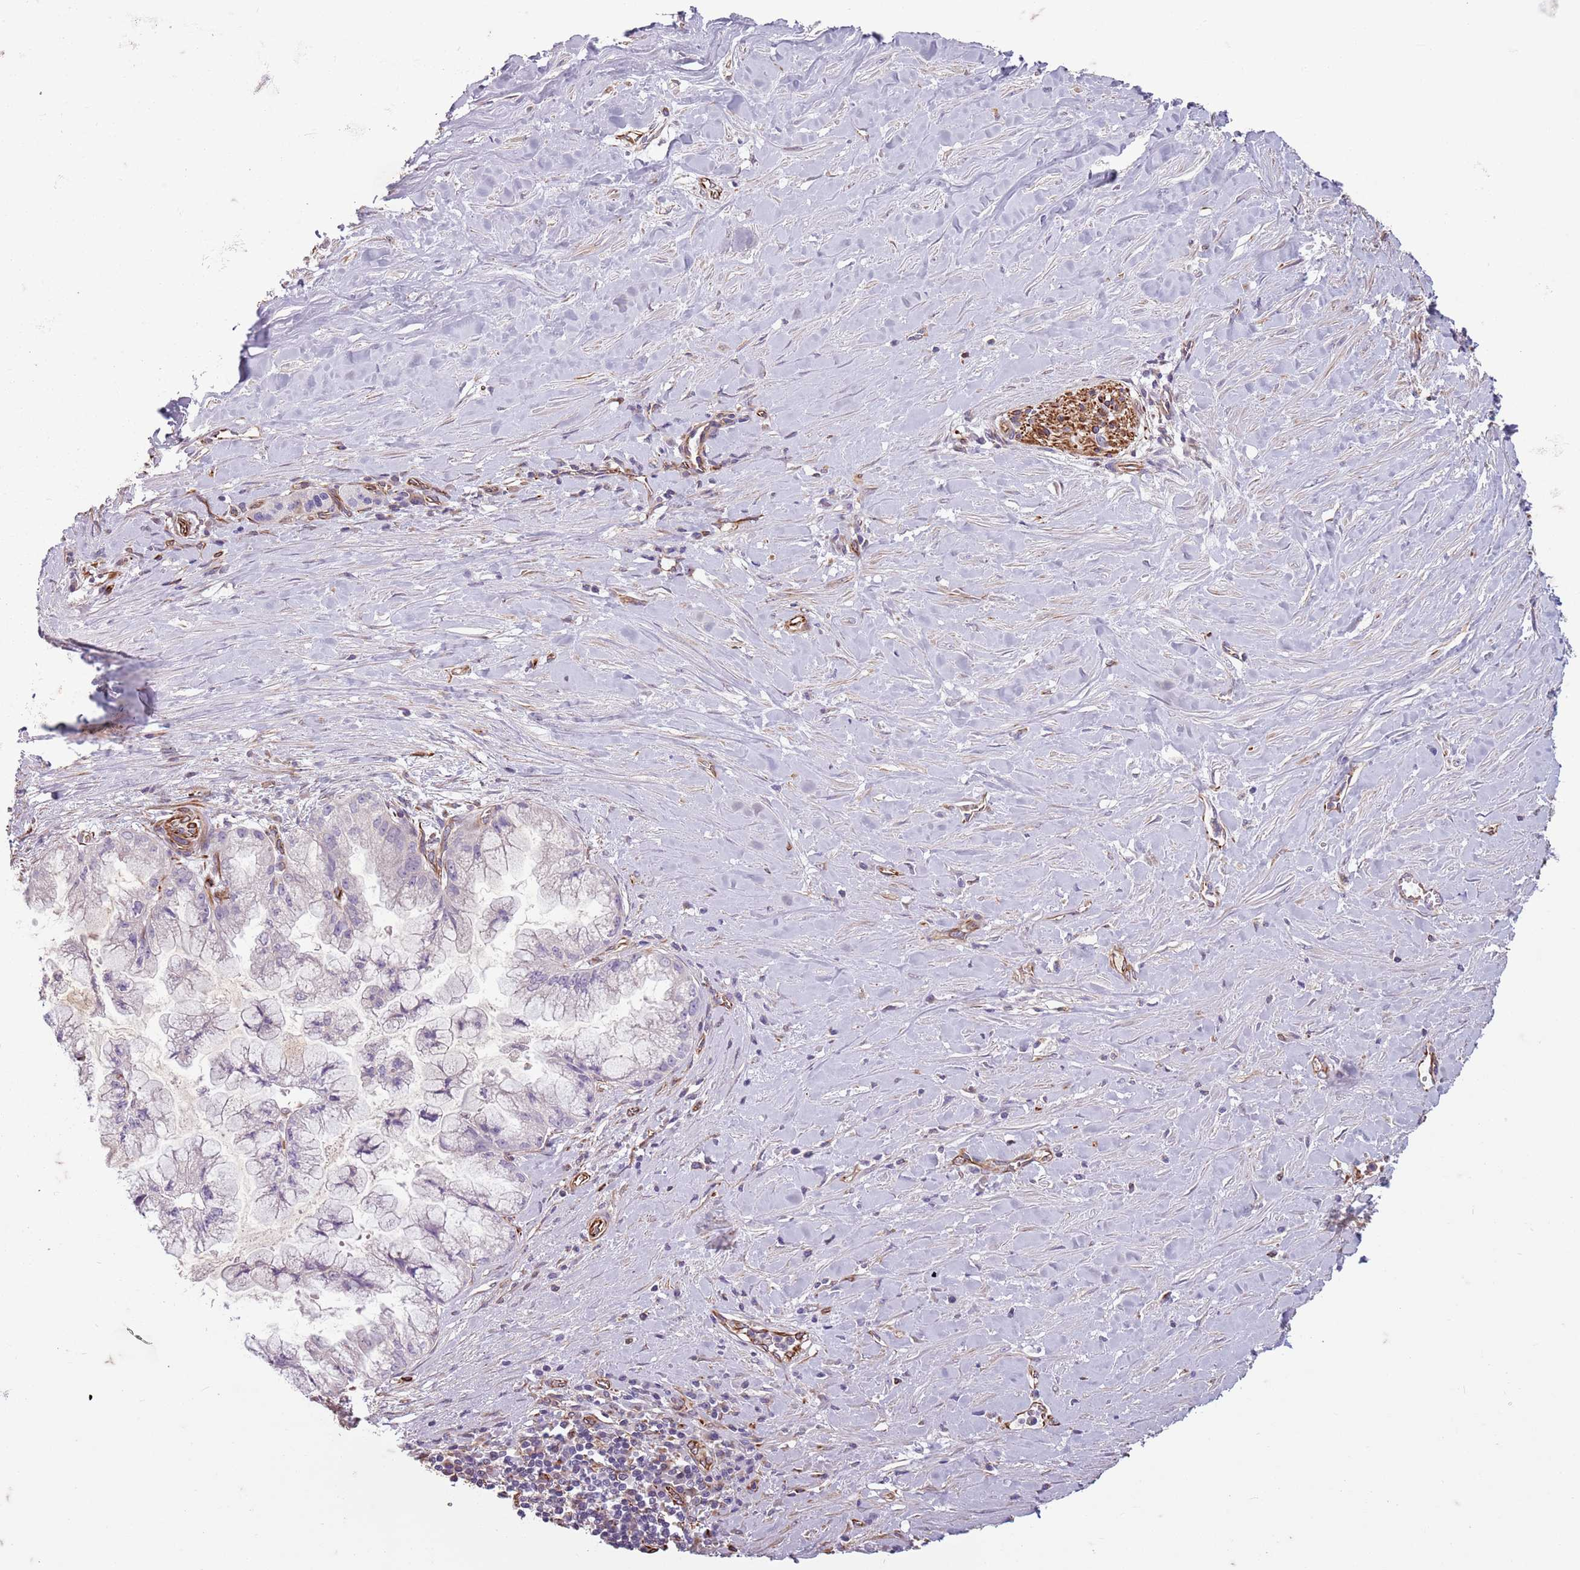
{"staining": {"intensity": "negative", "quantity": "none", "location": "none"}, "tissue": "pancreatic cancer", "cell_type": "Tumor cells", "image_type": "cancer", "snomed": [{"axis": "morphology", "description": "Adenocarcinoma, NOS"}, {"axis": "topography", "description": "Pancreas"}], "caption": "A histopathology image of human pancreatic cancer (adenocarcinoma) is negative for staining in tumor cells.", "gene": "TAS2R38", "patient": {"sex": "male", "age": 73}}